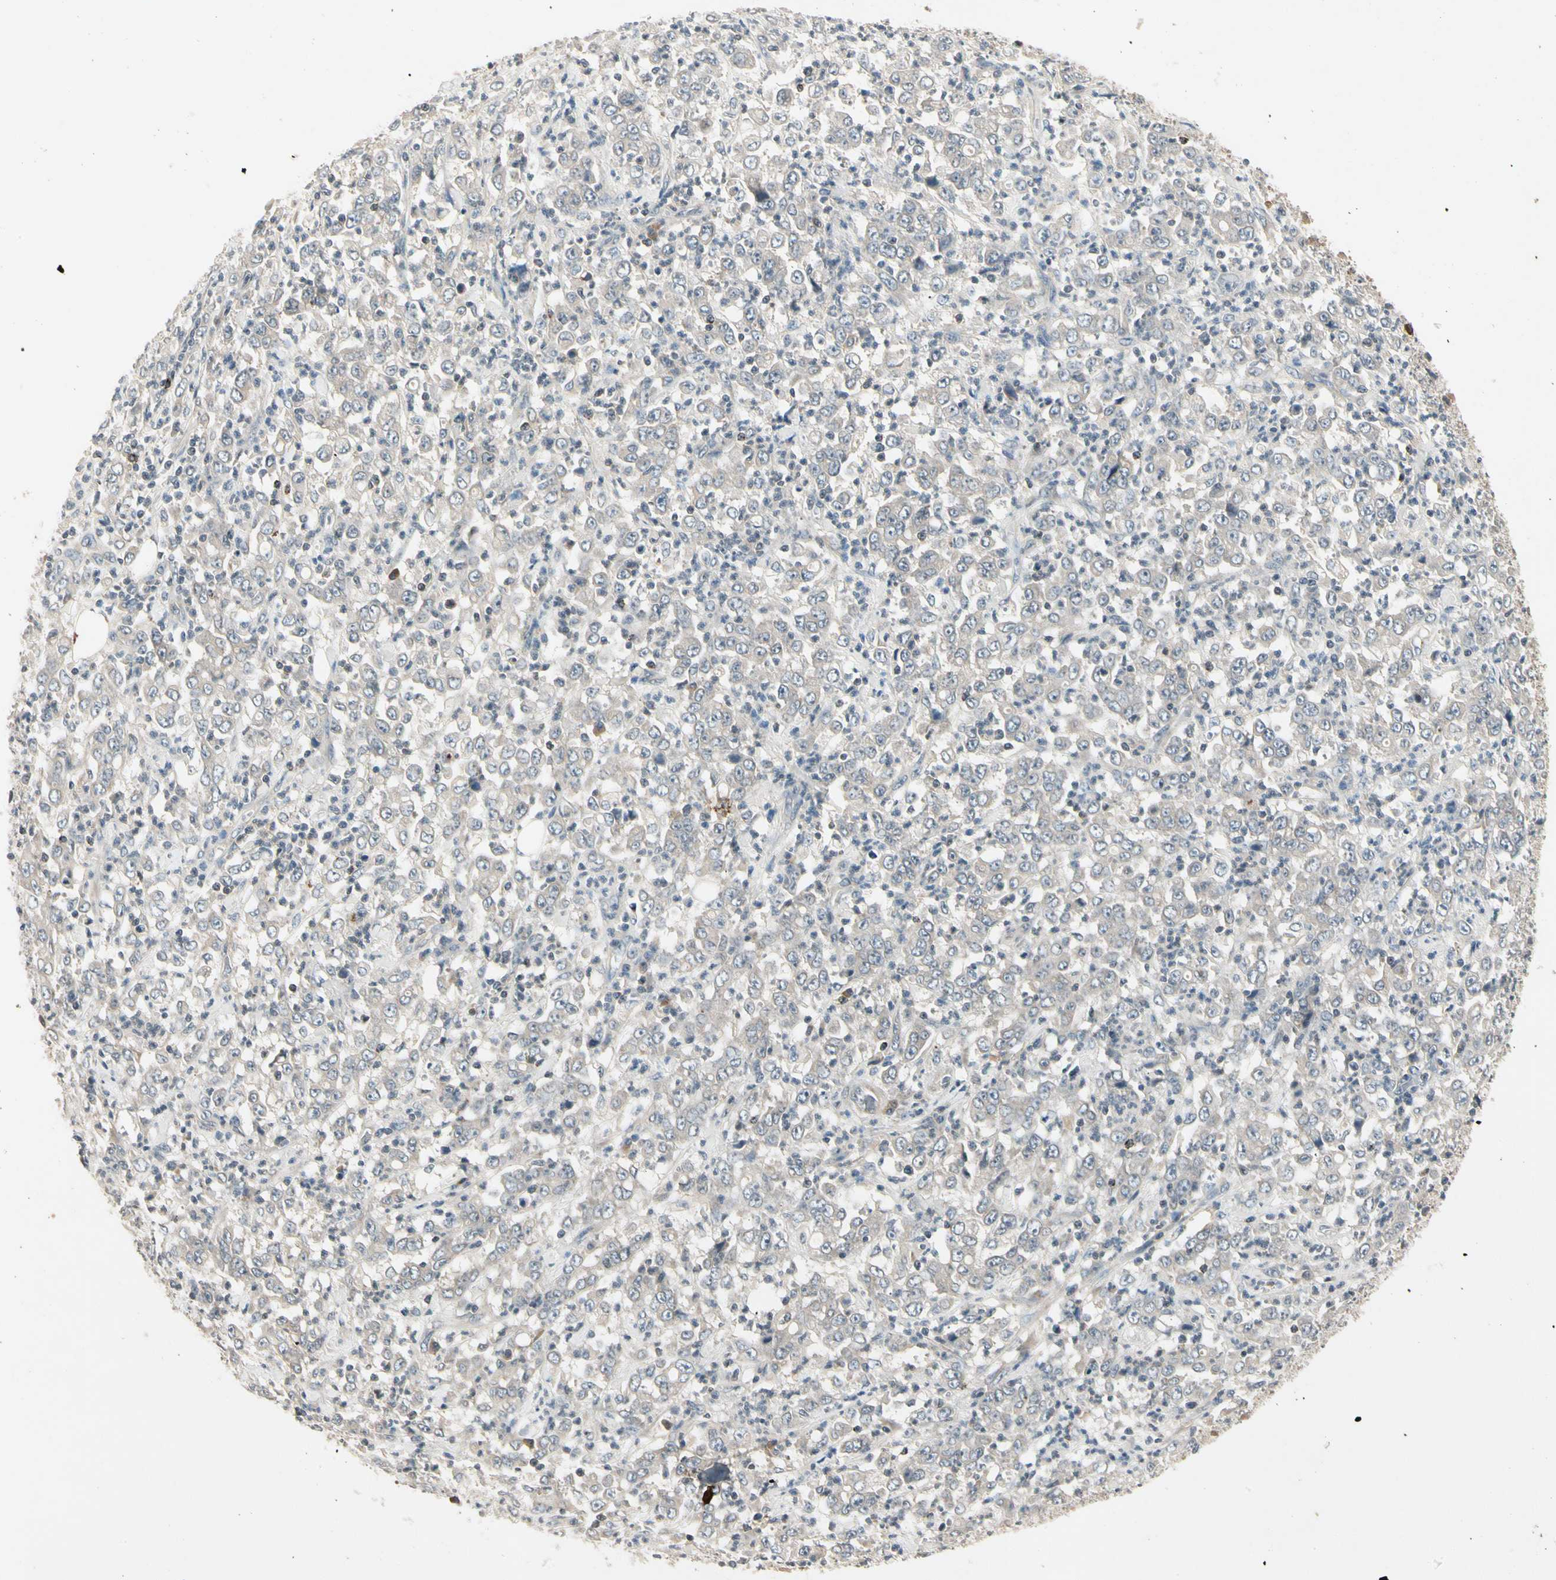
{"staining": {"intensity": "negative", "quantity": "none", "location": "none"}, "tissue": "stomach cancer", "cell_type": "Tumor cells", "image_type": "cancer", "snomed": [{"axis": "morphology", "description": "Adenocarcinoma, NOS"}, {"axis": "topography", "description": "Stomach, lower"}], "caption": "High power microscopy histopathology image of an immunohistochemistry image of stomach adenocarcinoma, revealing no significant positivity in tumor cells.", "gene": "CCL4", "patient": {"sex": "female", "age": 71}}